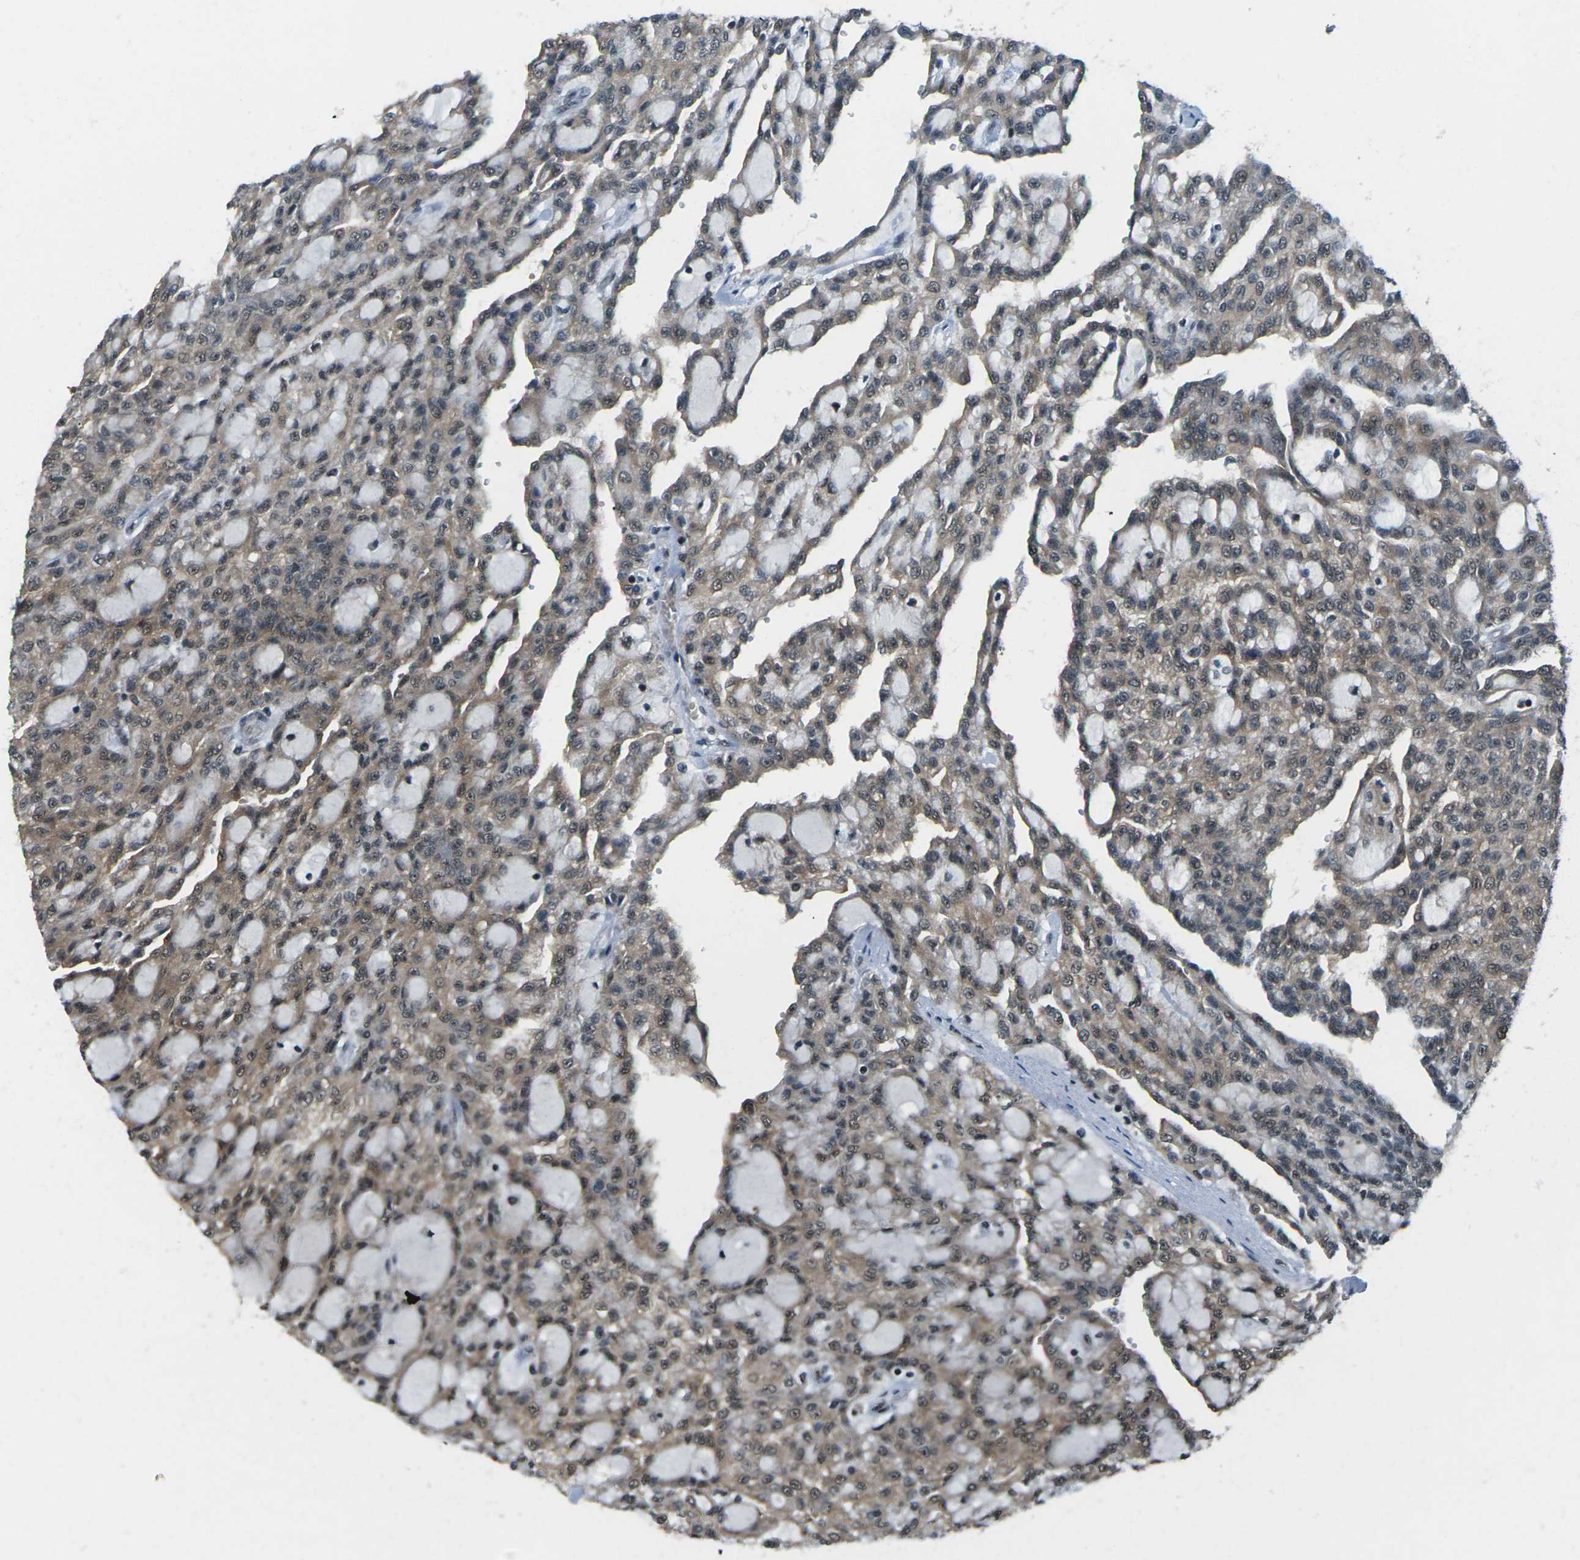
{"staining": {"intensity": "weak", "quantity": ">75%", "location": "cytoplasmic/membranous,nuclear"}, "tissue": "renal cancer", "cell_type": "Tumor cells", "image_type": "cancer", "snomed": [{"axis": "morphology", "description": "Adenocarcinoma, NOS"}, {"axis": "topography", "description": "Kidney"}], "caption": "Renal cancer stained with a protein marker demonstrates weak staining in tumor cells.", "gene": "UBE2S", "patient": {"sex": "male", "age": 63}}